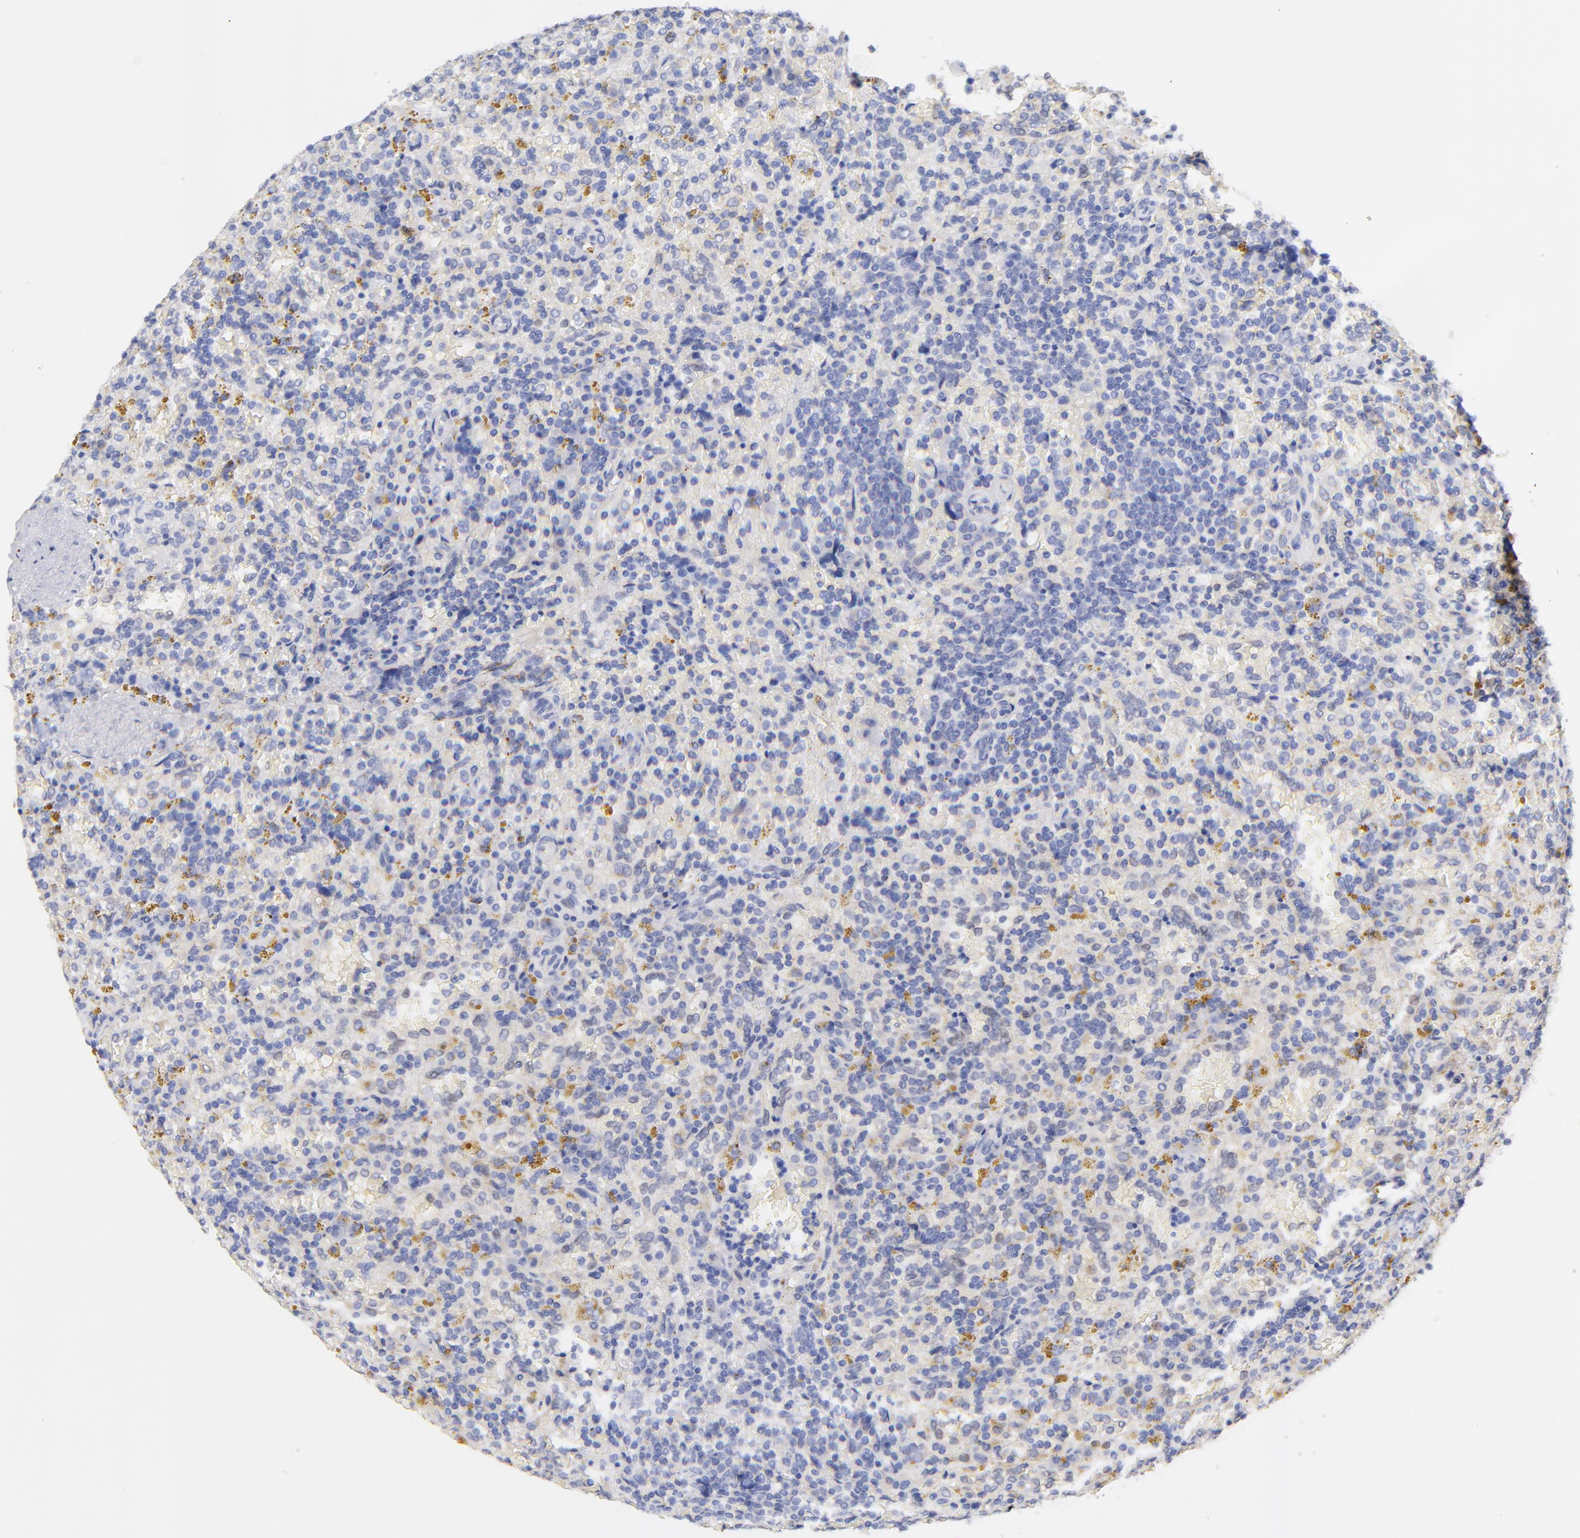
{"staining": {"intensity": "negative", "quantity": "none", "location": "none"}, "tissue": "lymphoma", "cell_type": "Tumor cells", "image_type": "cancer", "snomed": [{"axis": "morphology", "description": "Malignant lymphoma, non-Hodgkin's type, Low grade"}, {"axis": "topography", "description": "Spleen"}], "caption": "Immunohistochemistry (IHC) of human lymphoma demonstrates no expression in tumor cells.", "gene": "CFAP57", "patient": {"sex": "female", "age": 65}}